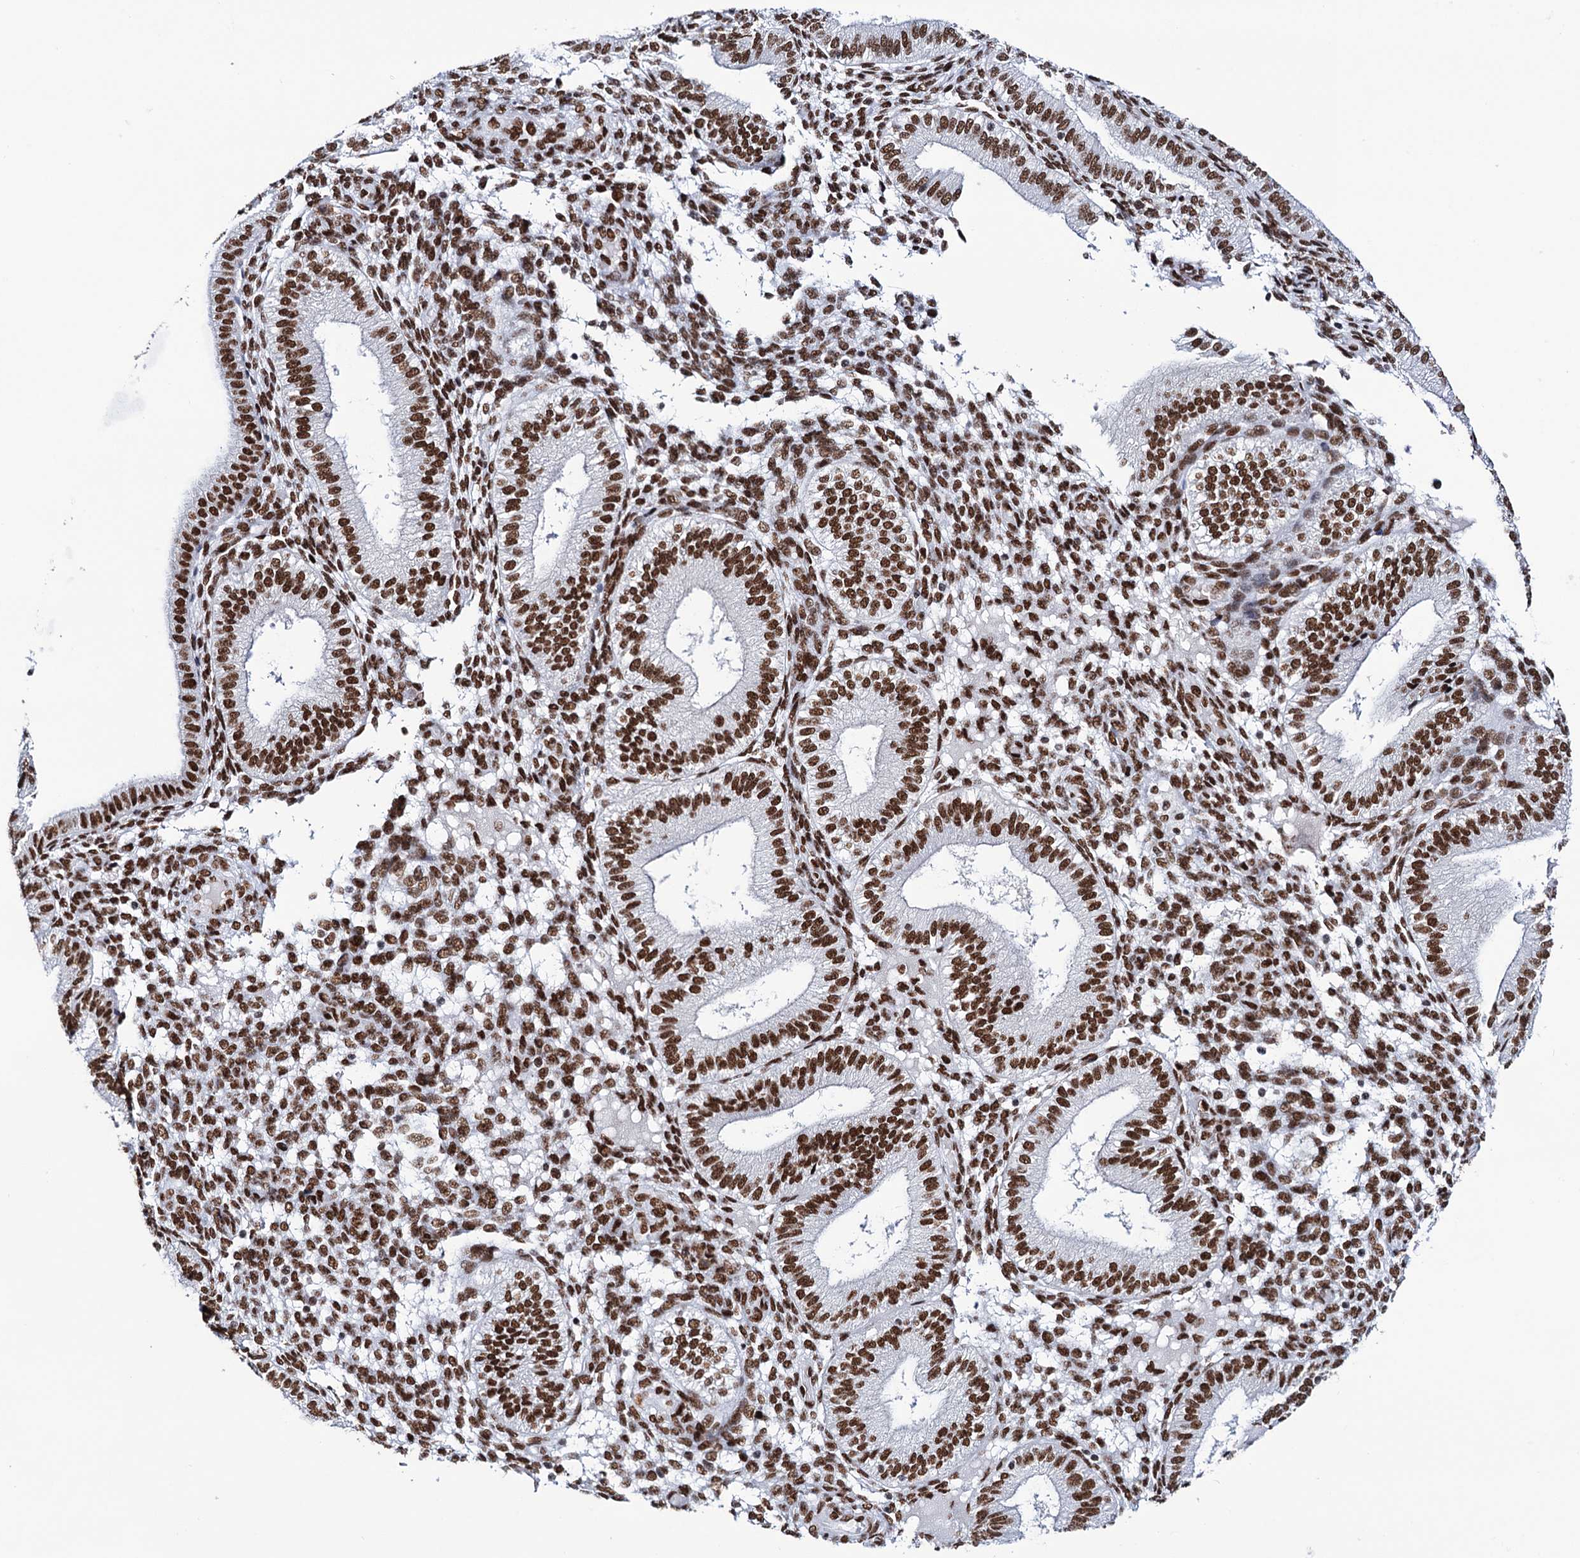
{"staining": {"intensity": "strong", "quantity": "25%-75%", "location": "nuclear"}, "tissue": "endometrium", "cell_type": "Cells in endometrial stroma", "image_type": "normal", "snomed": [{"axis": "morphology", "description": "Normal tissue, NOS"}, {"axis": "topography", "description": "Endometrium"}], "caption": "Immunohistochemistry of unremarkable endometrium exhibits high levels of strong nuclear staining in approximately 25%-75% of cells in endometrial stroma.", "gene": "MATR3", "patient": {"sex": "female", "age": 39}}